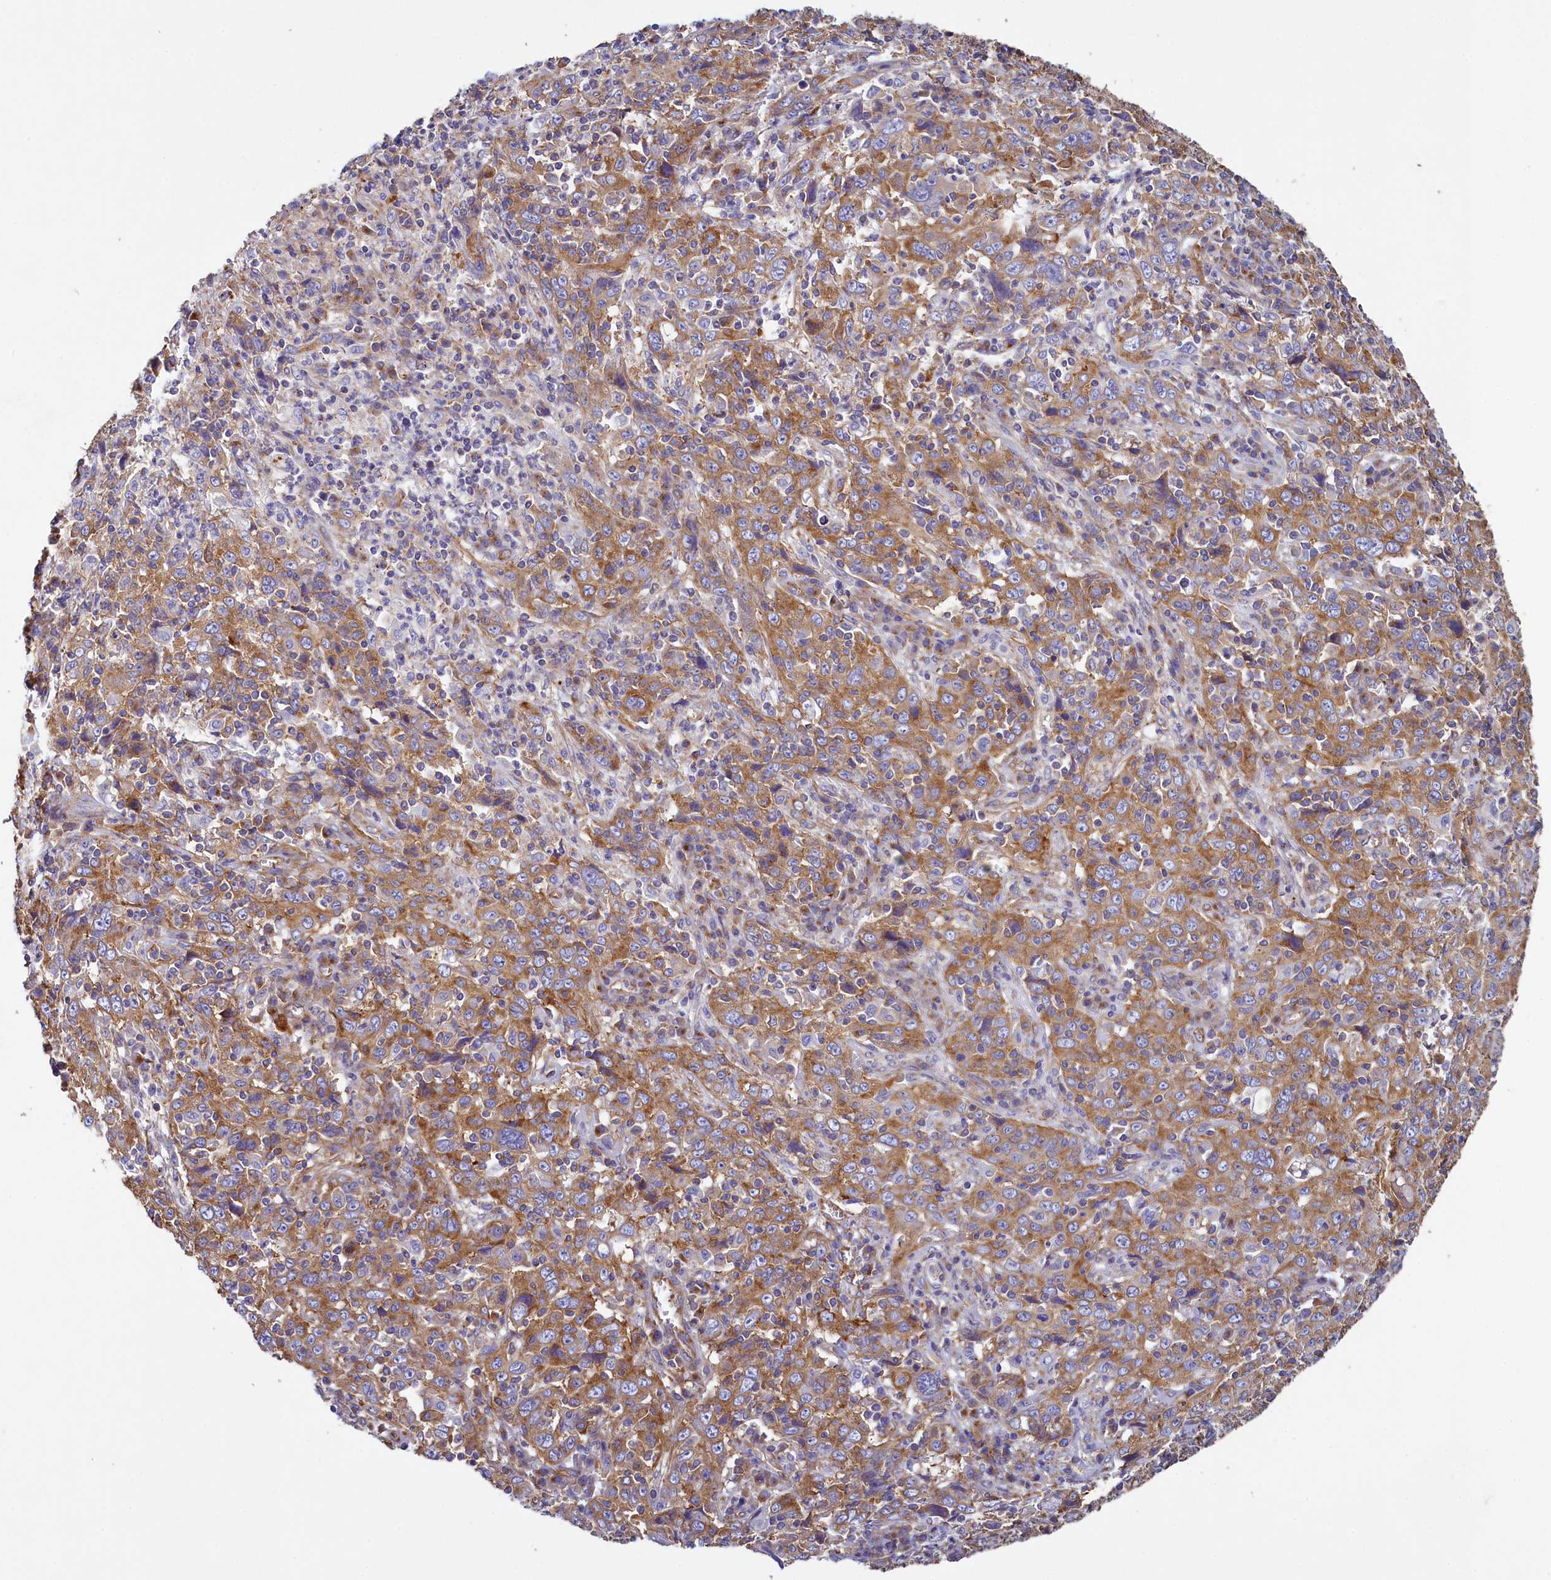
{"staining": {"intensity": "moderate", "quantity": ">75%", "location": "cytoplasmic/membranous"}, "tissue": "cervical cancer", "cell_type": "Tumor cells", "image_type": "cancer", "snomed": [{"axis": "morphology", "description": "Squamous cell carcinoma, NOS"}, {"axis": "topography", "description": "Cervix"}], "caption": "Cervical squamous cell carcinoma was stained to show a protein in brown. There is medium levels of moderate cytoplasmic/membranous positivity in about >75% of tumor cells.", "gene": "GPR21", "patient": {"sex": "female", "age": 46}}